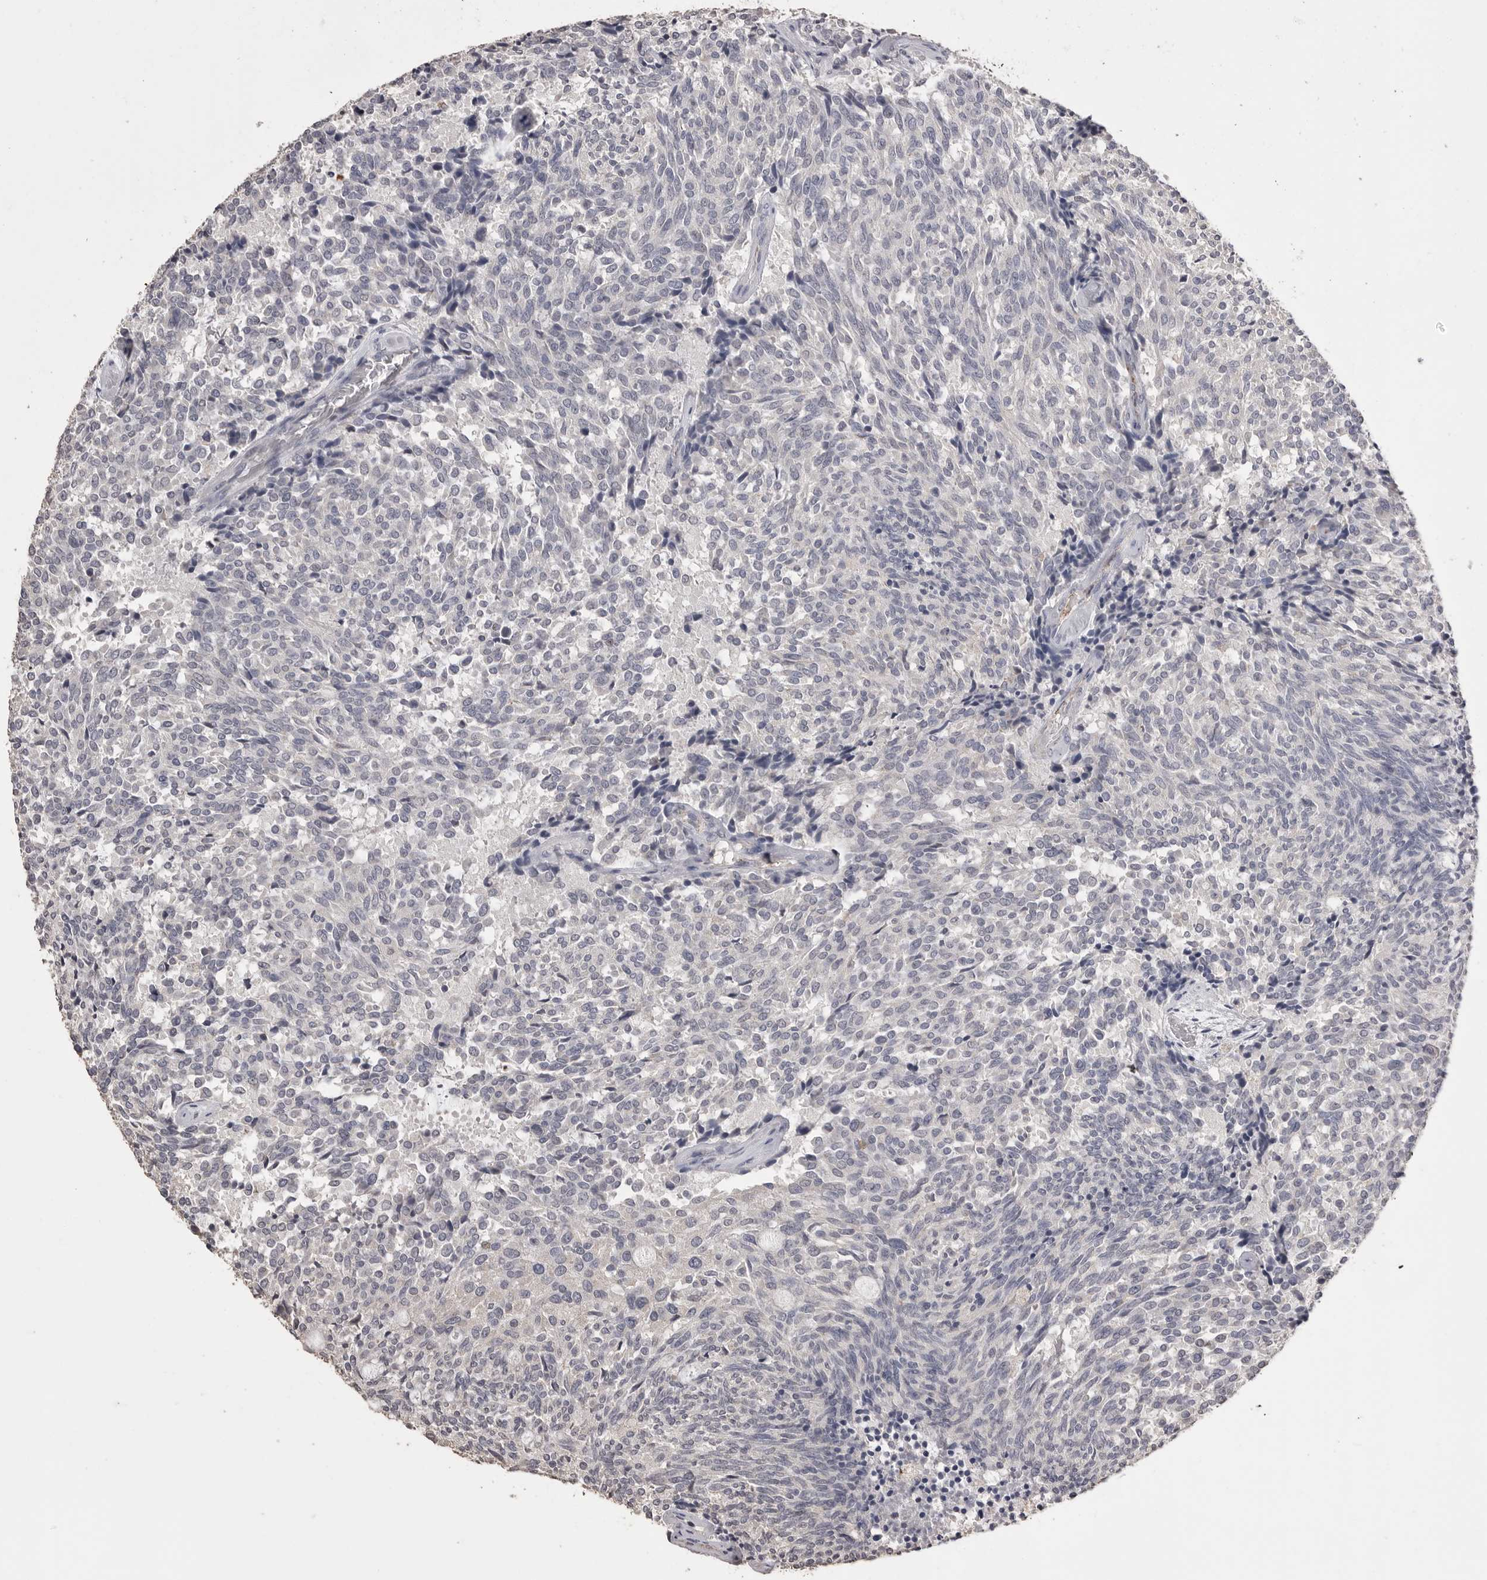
{"staining": {"intensity": "negative", "quantity": "none", "location": "none"}, "tissue": "carcinoid", "cell_type": "Tumor cells", "image_type": "cancer", "snomed": [{"axis": "morphology", "description": "Carcinoid, malignant, NOS"}, {"axis": "topography", "description": "Pancreas"}], "caption": "High power microscopy histopathology image of an immunohistochemistry micrograph of carcinoid, revealing no significant staining in tumor cells.", "gene": "MMP7", "patient": {"sex": "female", "age": 54}}